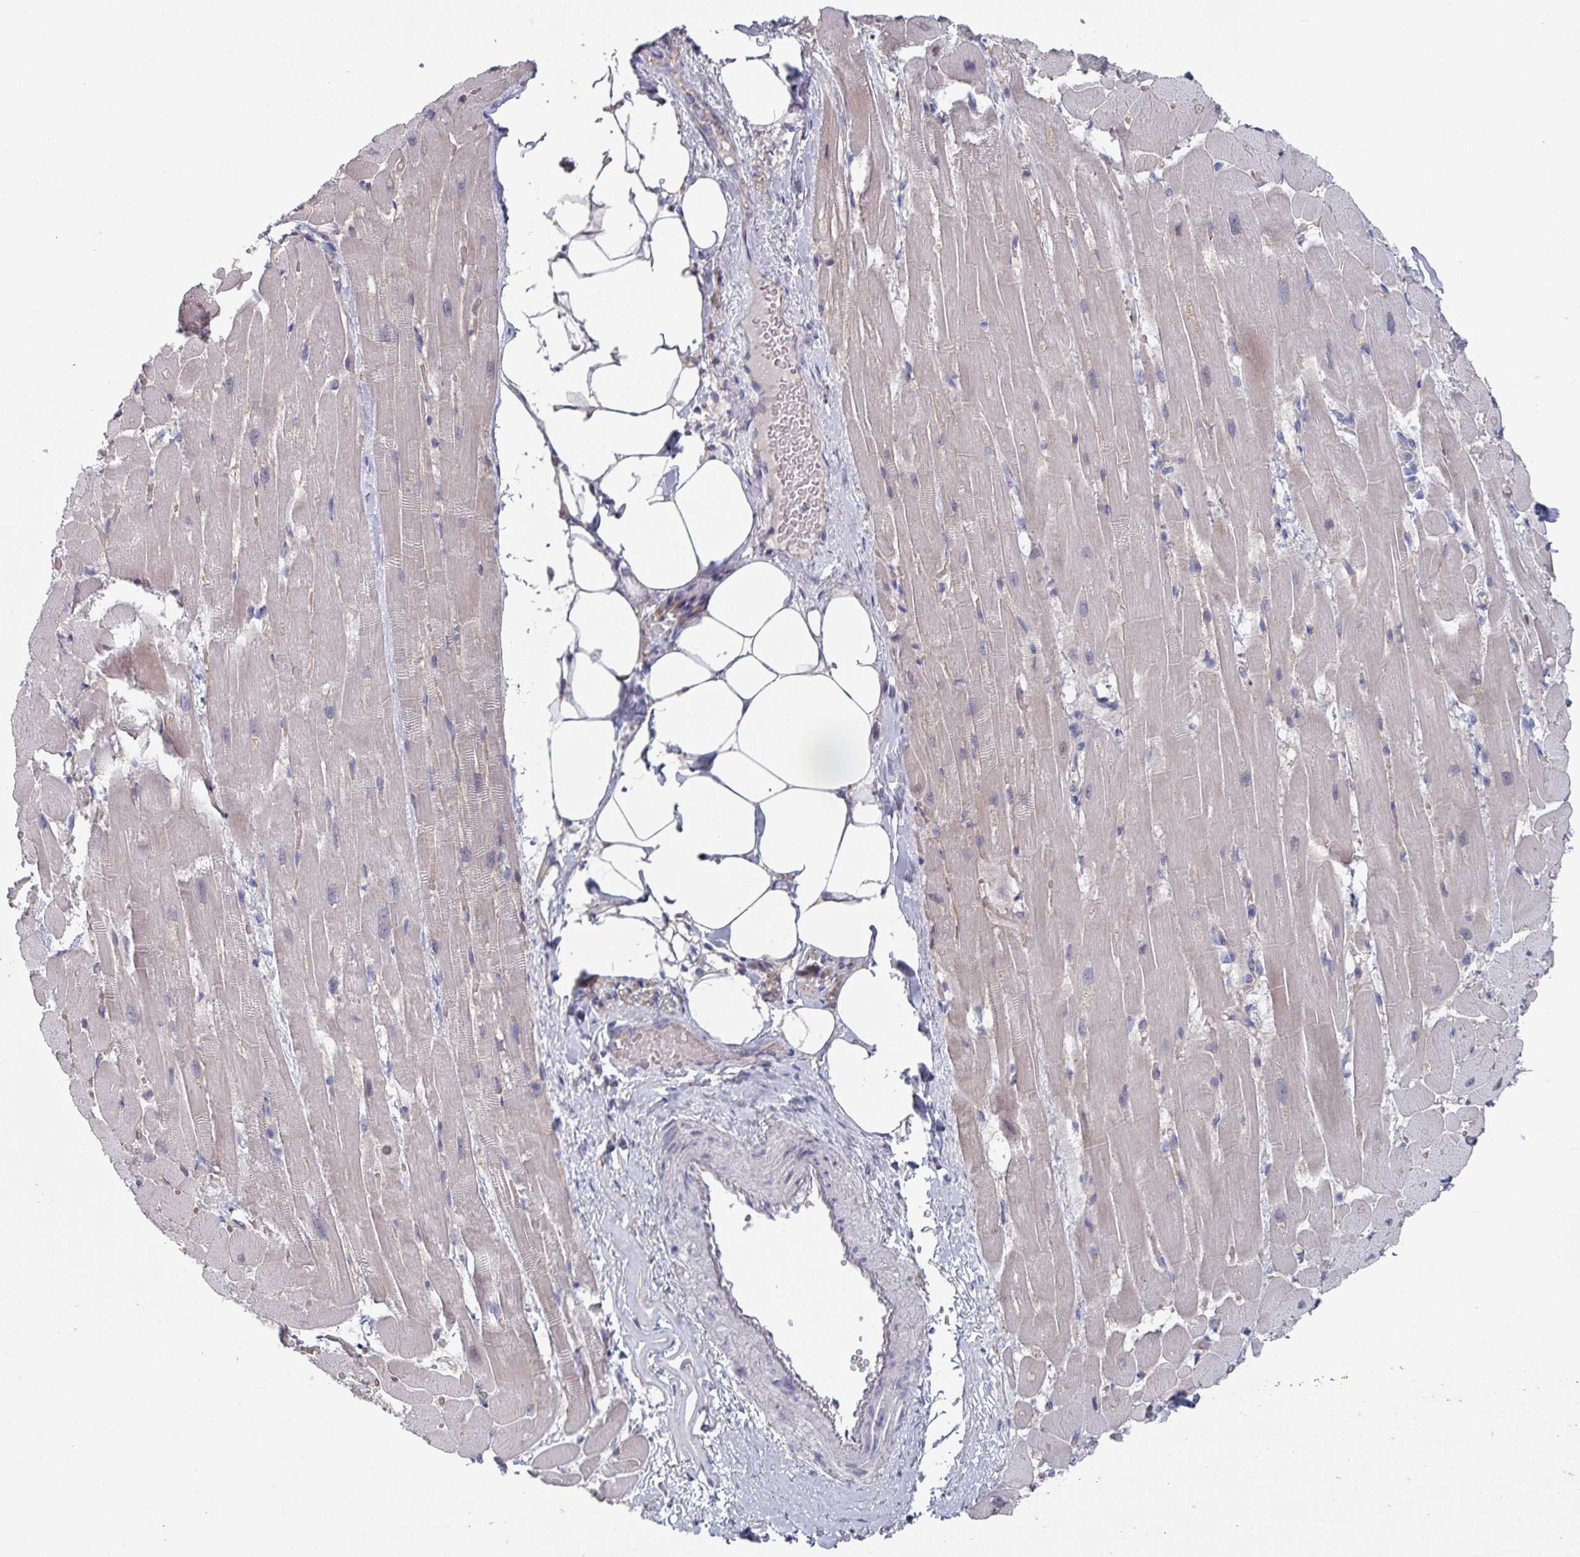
{"staining": {"intensity": "negative", "quantity": "none", "location": "none"}, "tissue": "heart muscle", "cell_type": "Cardiomyocytes", "image_type": "normal", "snomed": [{"axis": "morphology", "description": "Normal tissue, NOS"}, {"axis": "topography", "description": "Heart"}], "caption": "Immunohistochemistry of normal heart muscle reveals no staining in cardiomyocytes.", "gene": "EFL1", "patient": {"sex": "male", "age": 37}}